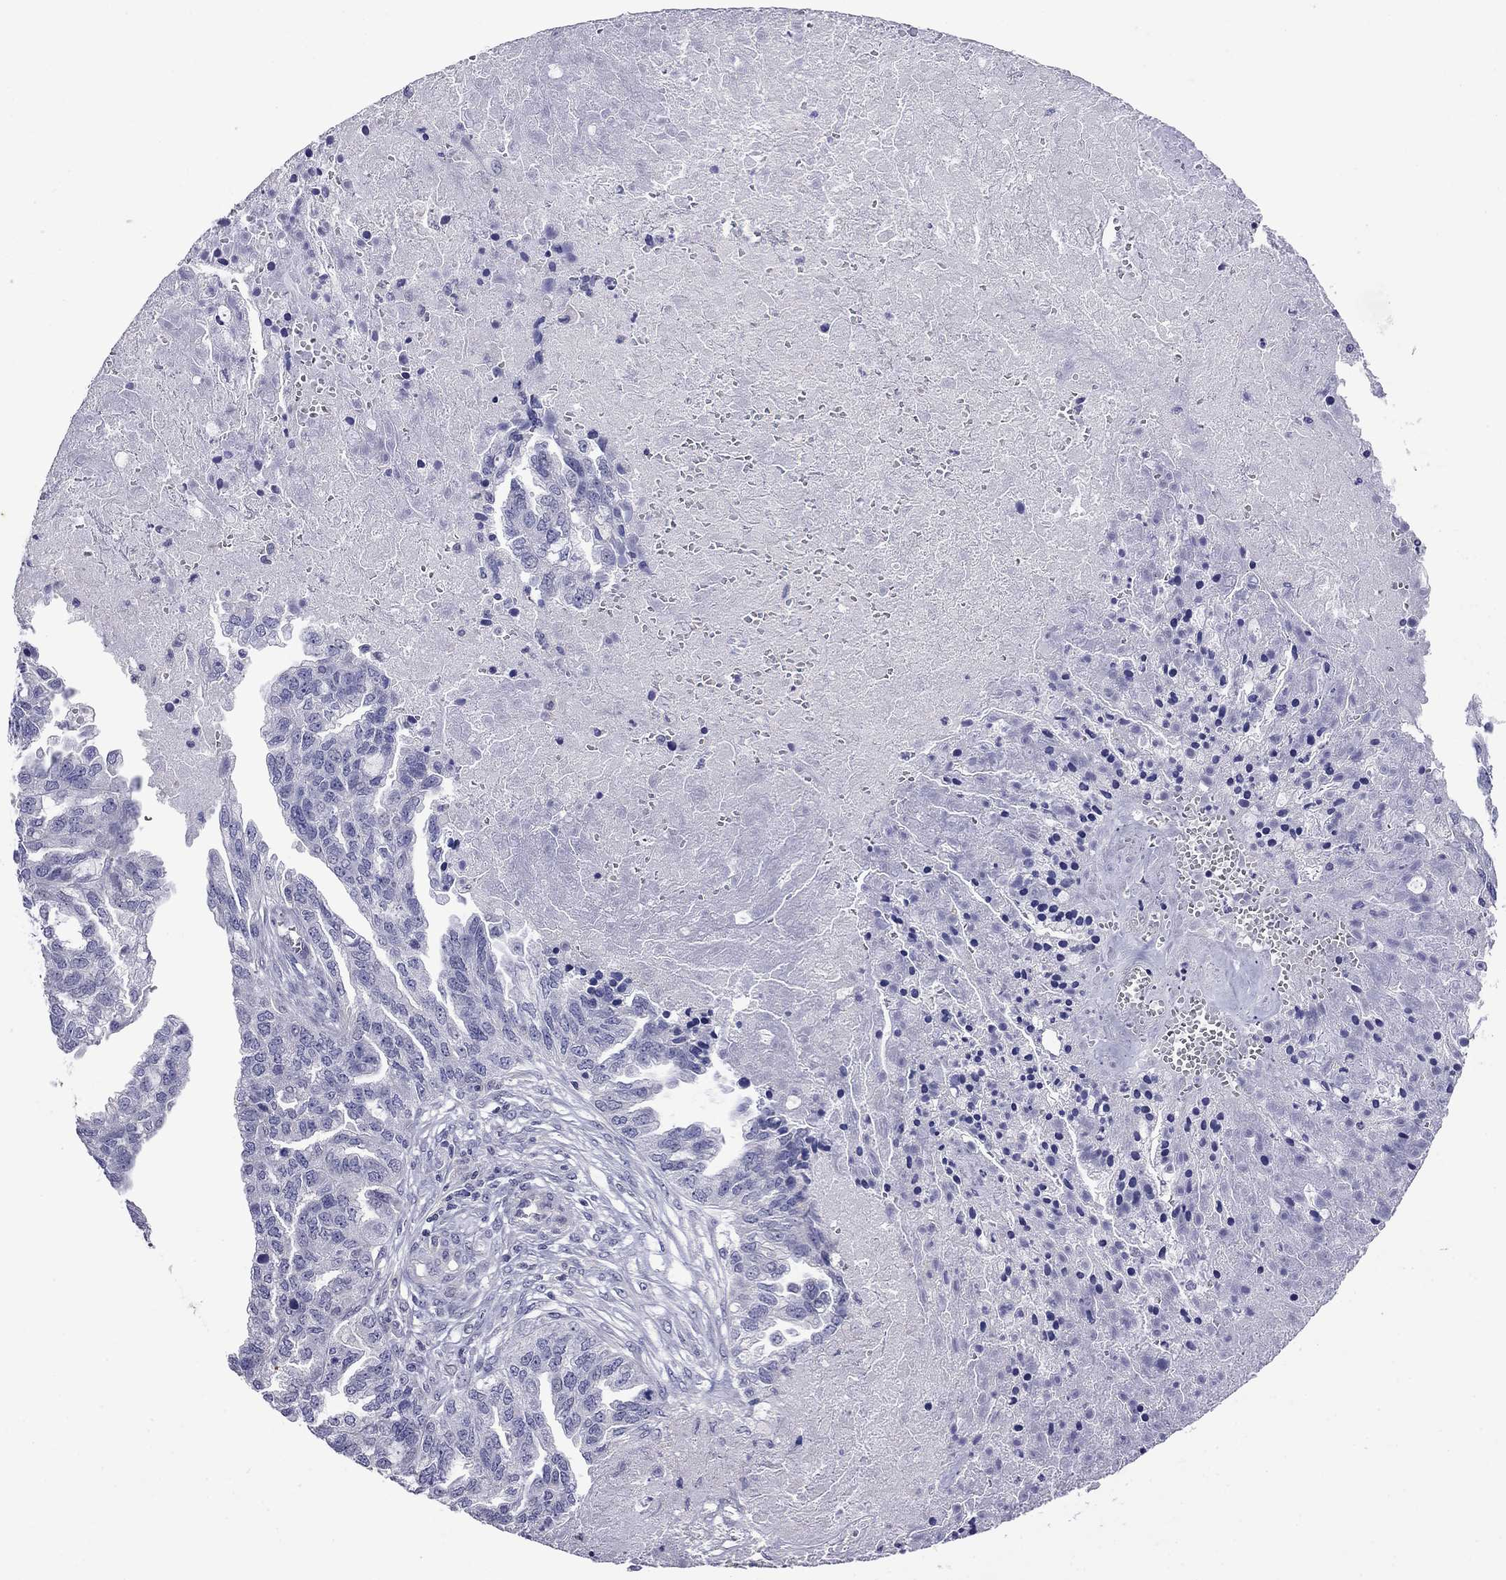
{"staining": {"intensity": "negative", "quantity": "none", "location": "none"}, "tissue": "ovarian cancer", "cell_type": "Tumor cells", "image_type": "cancer", "snomed": [{"axis": "morphology", "description": "Cystadenocarcinoma, serous, NOS"}, {"axis": "topography", "description": "Ovary"}], "caption": "Photomicrograph shows no significant protein positivity in tumor cells of ovarian serous cystadenocarcinoma.", "gene": "PRR18", "patient": {"sex": "female", "age": 51}}